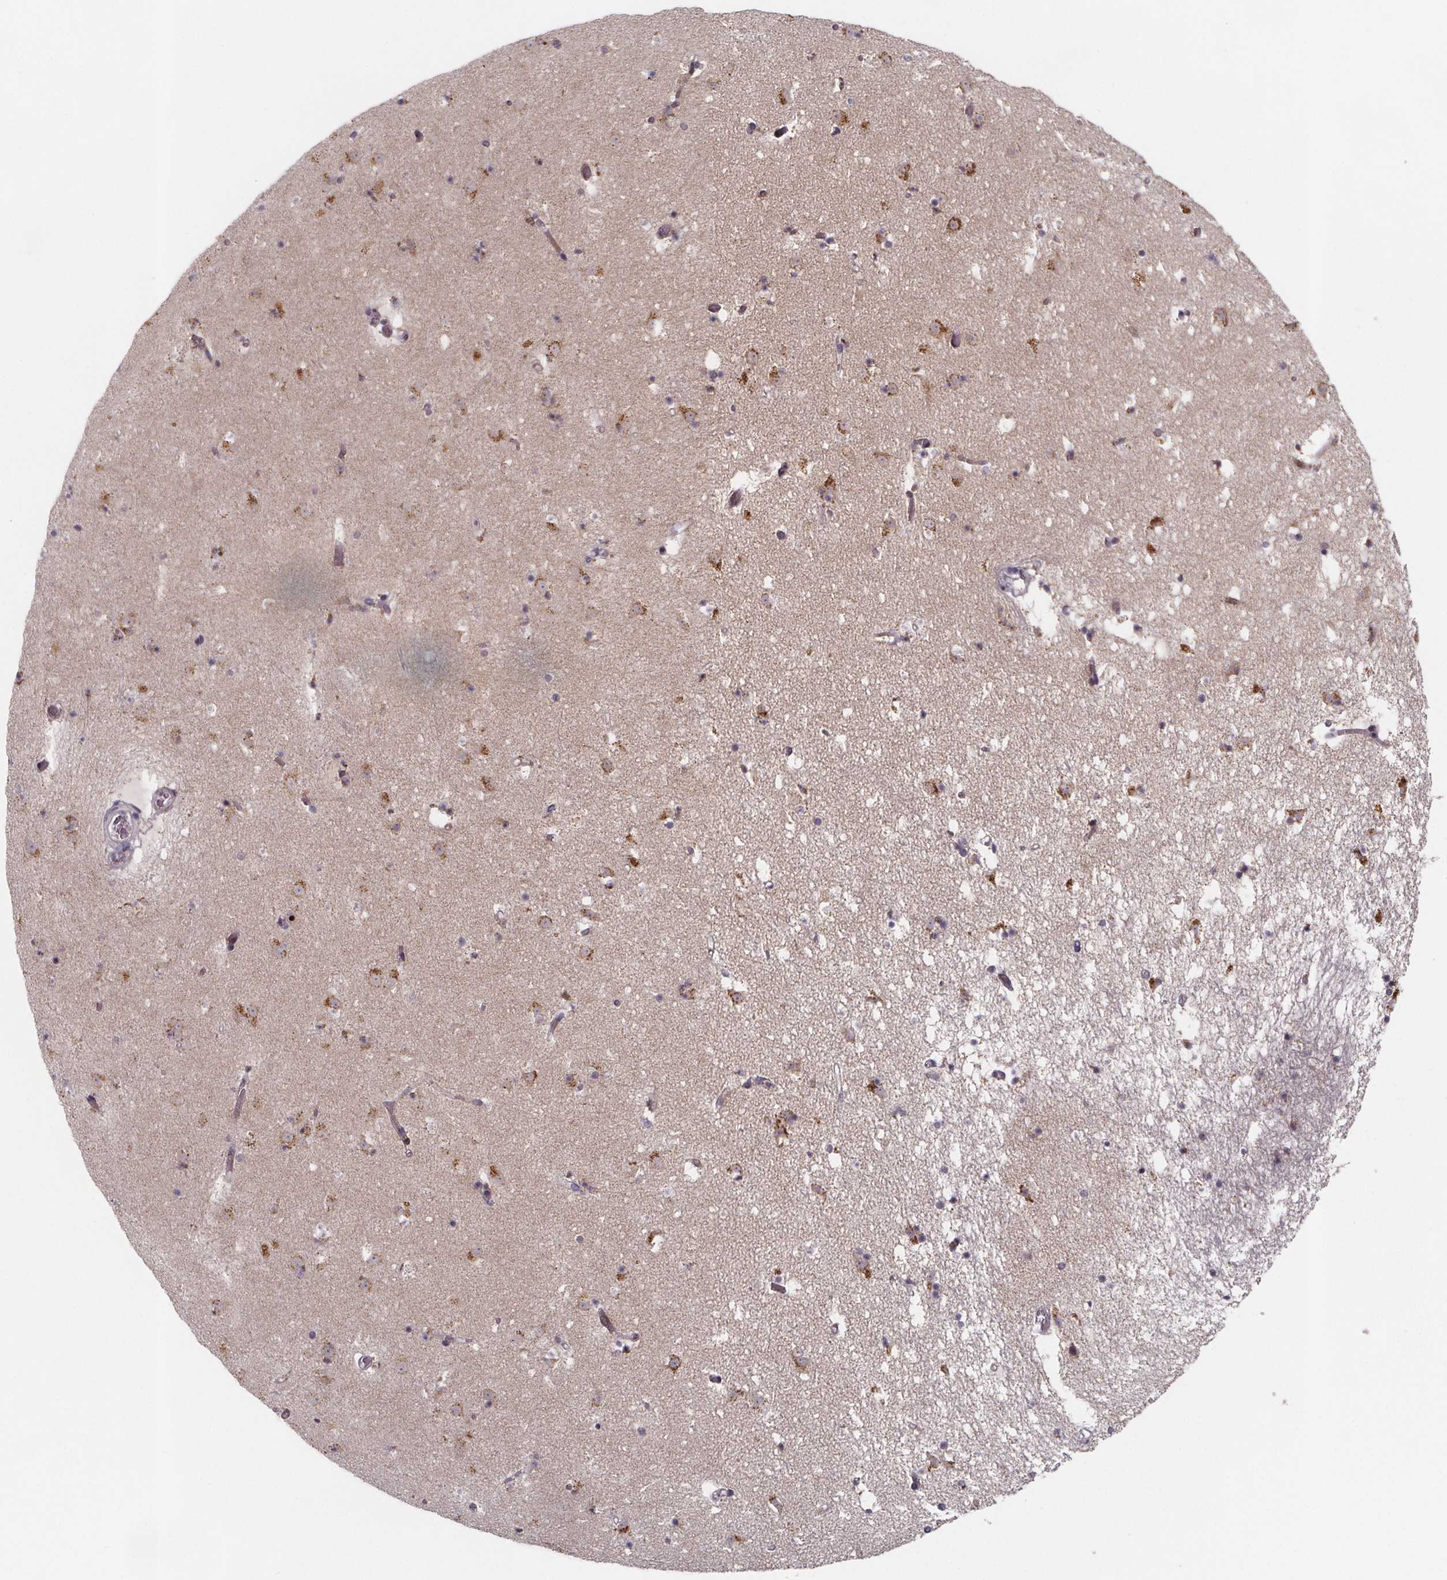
{"staining": {"intensity": "negative", "quantity": "none", "location": "none"}, "tissue": "caudate", "cell_type": "Glial cells", "image_type": "normal", "snomed": [{"axis": "morphology", "description": "Normal tissue, NOS"}, {"axis": "topography", "description": "Lateral ventricle wall"}], "caption": "IHC photomicrograph of normal human caudate stained for a protein (brown), which exhibits no positivity in glial cells. (Immunohistochemistry (ihc), brightfield microscopy, high magnification).", "gene": "NDST1", "patient": {"sex": "female", "age": 42}}